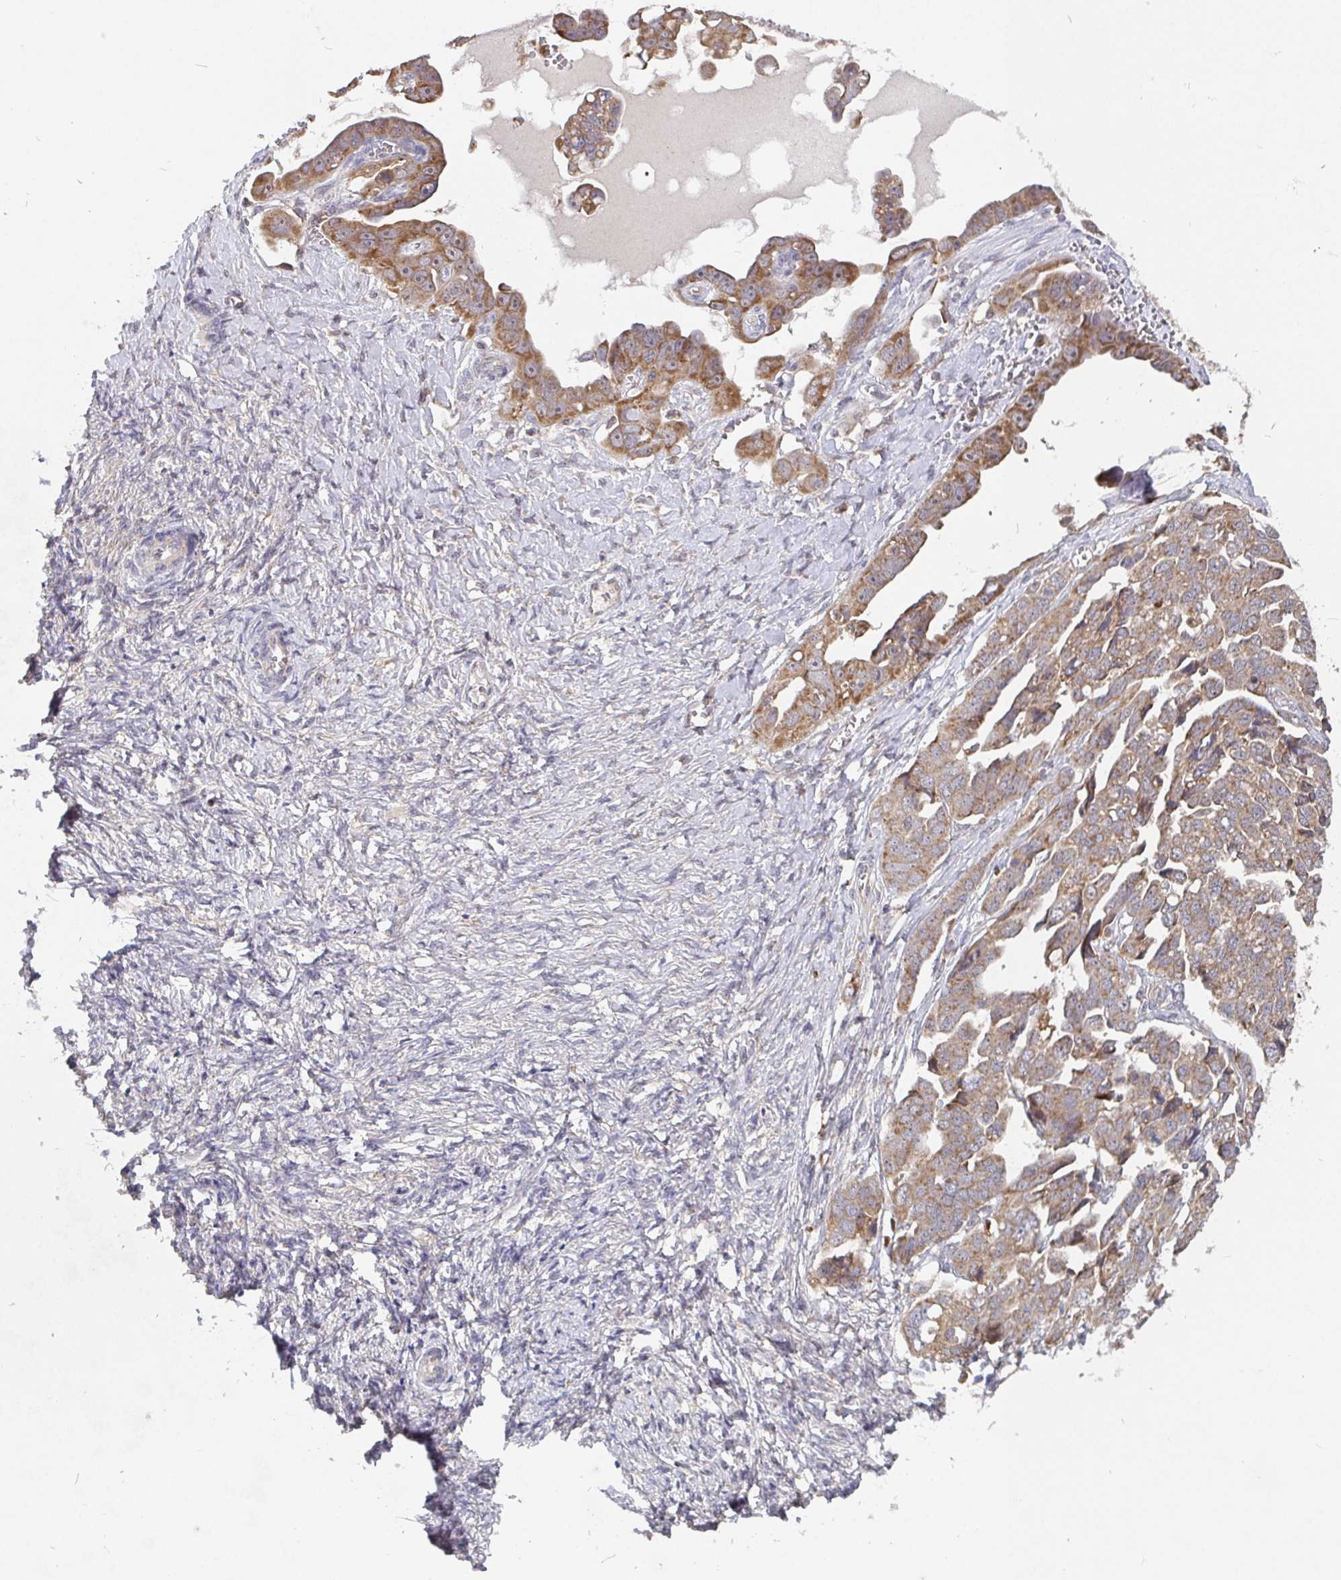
{"staining": {"intensity": "moderate", "quantity": ">75%", "location": "cytoplasmic/membranous"}, "tissue": "ovarian cancer", "cell_type": "Tumor cells", "image_type": "cancer", "snomed": [{"axis": "morphology", "description": "Cystadenocarcinoma, serous, NOS"}, {"axis": "topography", "description": "Ovary"}], "caption": "Tumor cells demonstrate medium levels of moderate cytoplasmic/membranous positivity in about >75% of cells in human serous cystadenocarcinoma (ovarian). (IHC, brightfield microscopy, high magnification).", "gene": "PDF", "patient": {"sex": "female", "age": 59}}